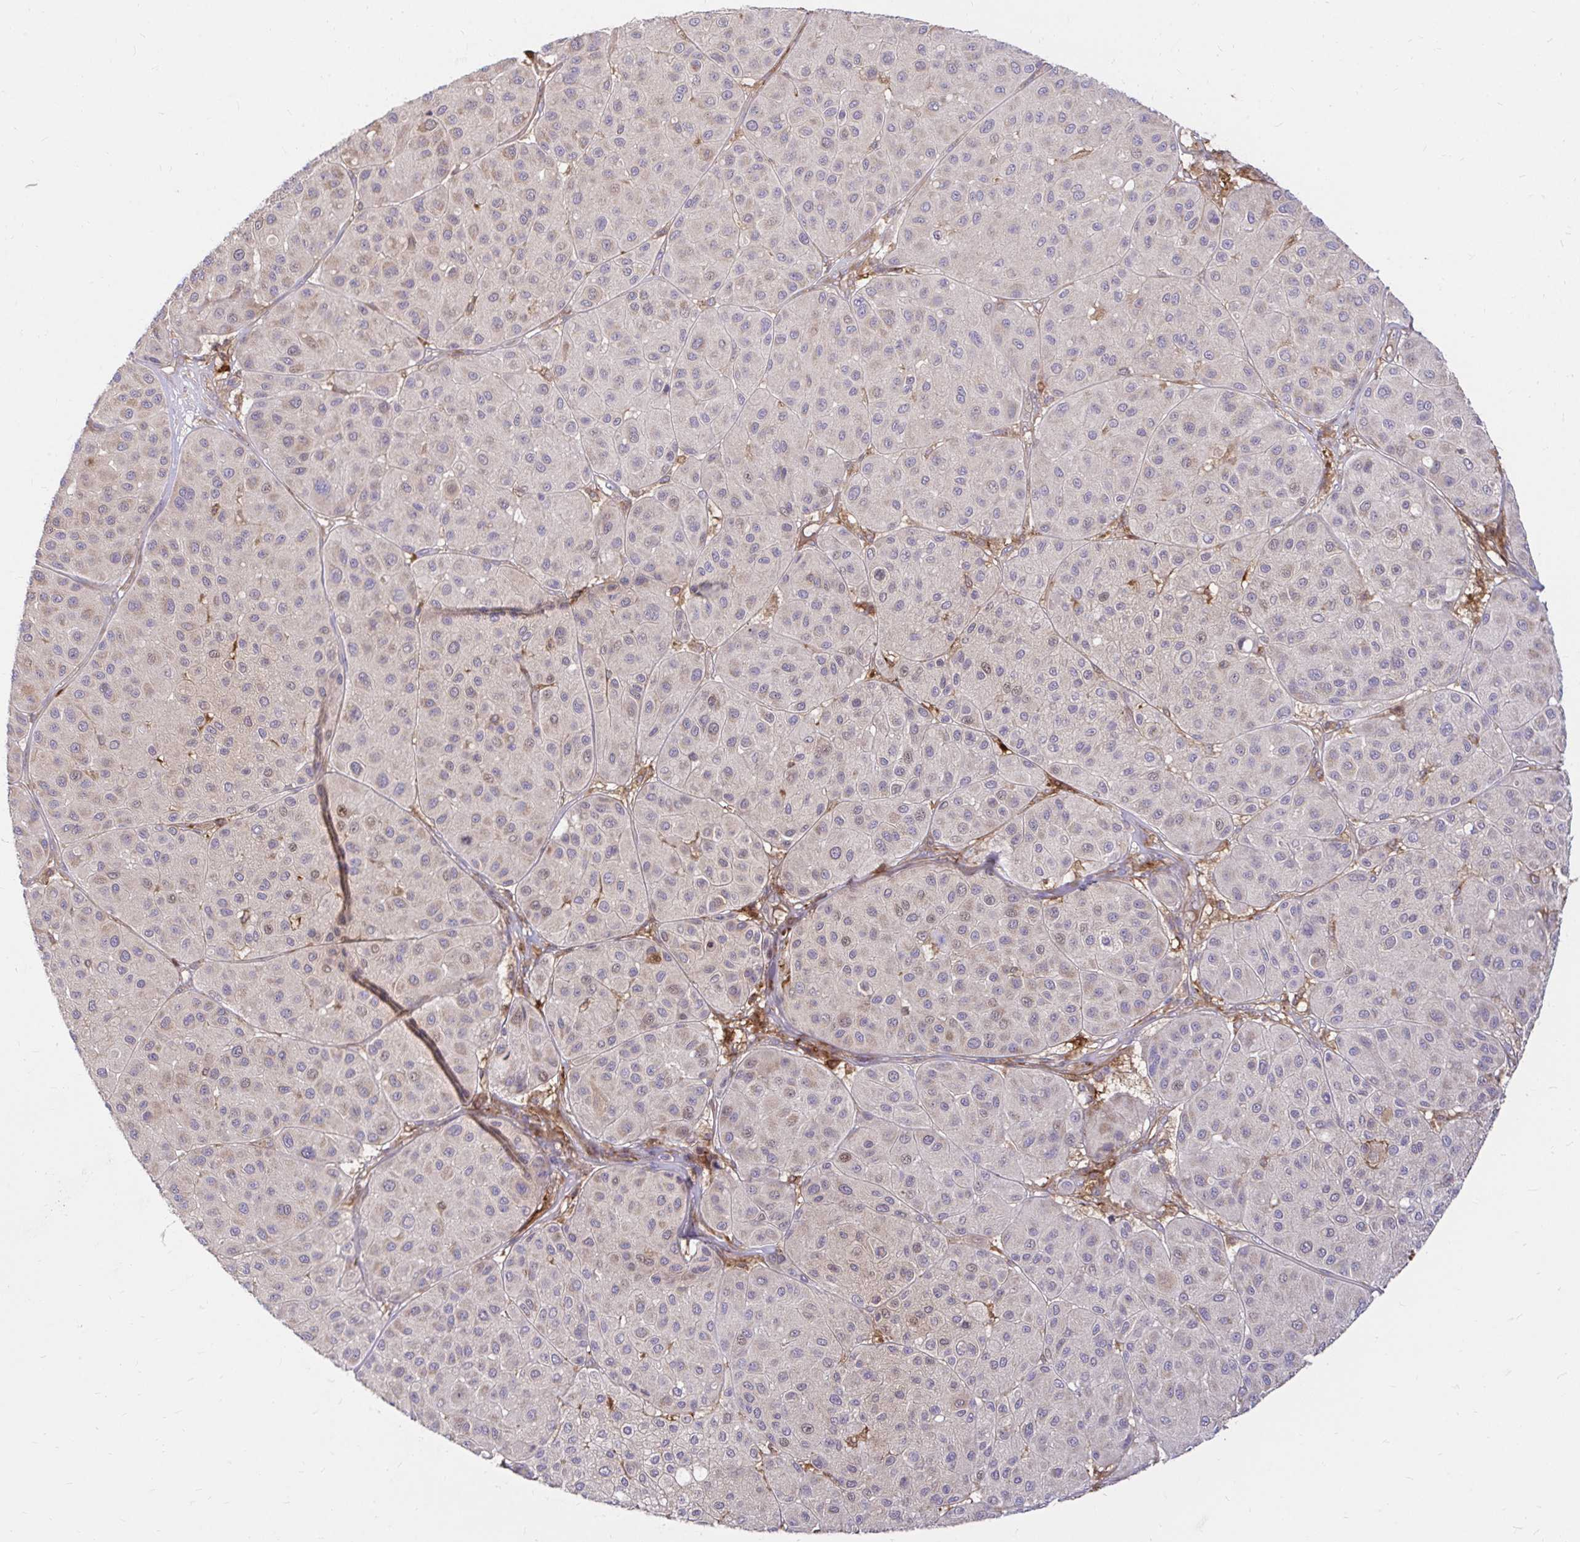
{"staining": {"intensity": "negative", "quantity": "none", "location": "none"}, "tissue": "melanoma", "cell_type": "Tumor cells", "image_type": "cancer", "snomed": [{"axis": "morphology", "description": "Malignant melanoma, Metastatic site"}, {"axis": "topography", "description": "Smooth muscle"}], "caption": "DAB (3,3'-diaminobenzidine) immunohistochemical staining of melanoma demonstrates no significant positivity in tumor cells. The staining is performed using DAB brown chromogen with nuclei counter-stained in using hematoxylin.", "gene": "ITGA2", "patient": {"sex": "male", "age": 41}}